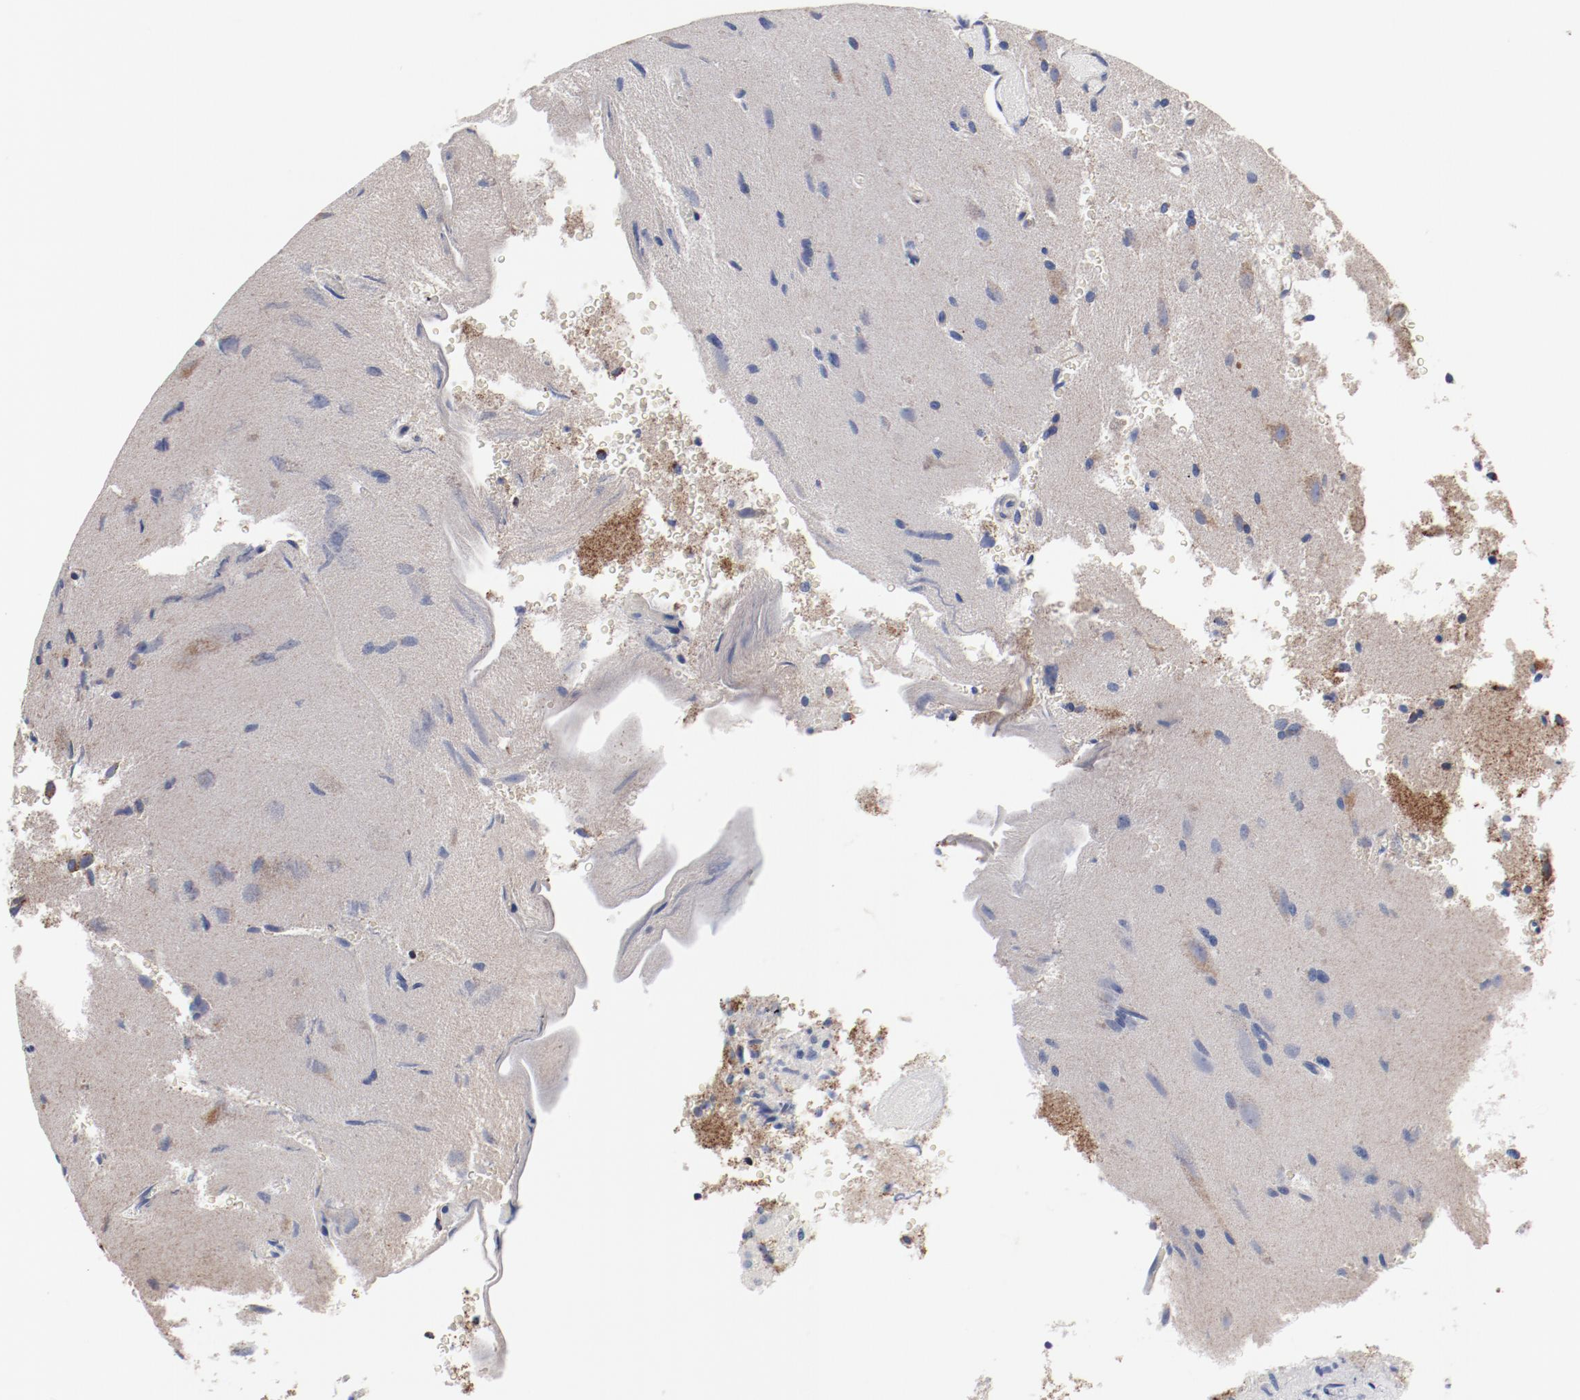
{"staining": {"intensity": "weak", "quantity": "<25%", "location": "cytoplasmic/membranous"}, "tissue": "glioma", "cell_type": "Tumor cells", "image_type": "cancer", "snomed": [{"axis": "morphology", "description": "Normal tissue, NOS"}, {"axis": "morphology", "description": "Glioma, malignant, High grade"}, {"axis": "topography", "description": "Cerebral cortex"}], "caption": "Human glioma stained for a protein using immunohistochemistry displays no staining in tumor cells.", "gene": "NDUFV2", "patient": {"sex": "male", "age": 75}}